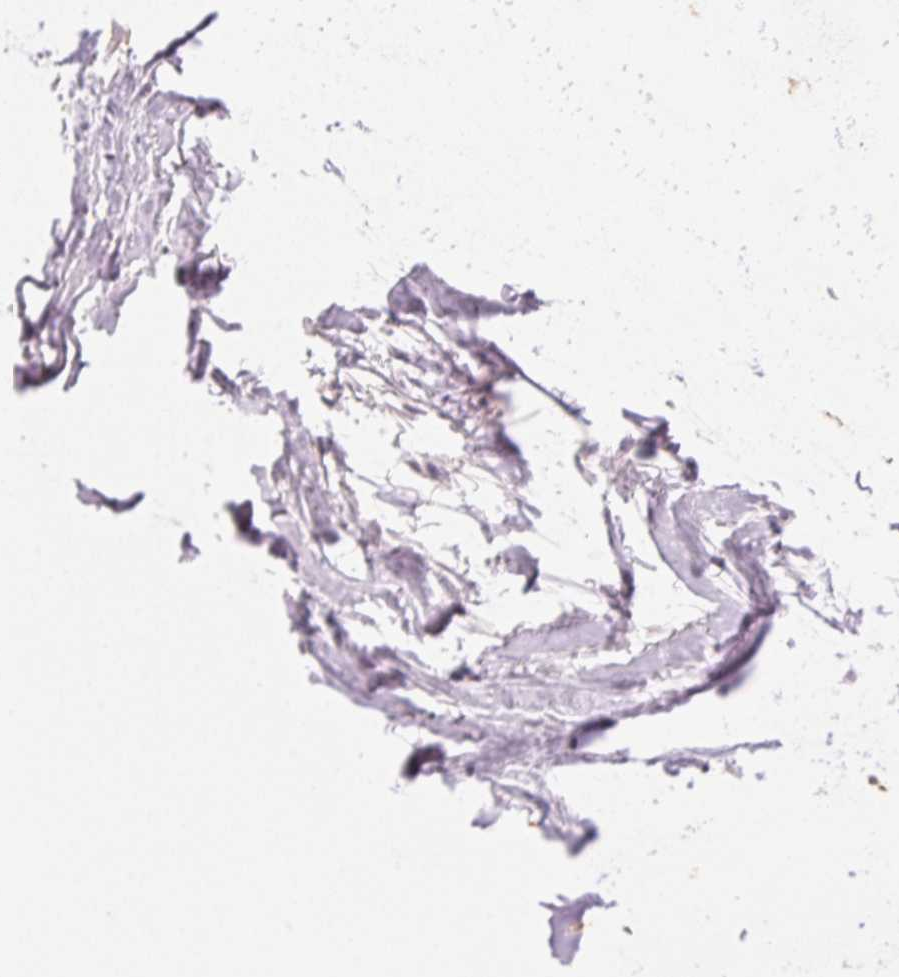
{"staining": {"intensity": "weak", "quantity": "<25%", "location": "cytoplasmic/membranous"}, "tissue": "adipose tissue", "cell_type": "Adipocytes", "image_type": "normal", "snomed": [{"axis": "morphology", "description": "Normal tissue, NOS"}, {"axis": "topography", "description": "Cartilage tissue"}, {"axis": "topography", "description": "Nasopharynx"}, {"axis": "topography", "description": "Thyroid gland"}], "caption": "Adipose tissue stained for a protein using immunohistochemistry displays no staining adipocytes.", "gene": "SMTN", "patient": {"sex": "male", "age": 63}}